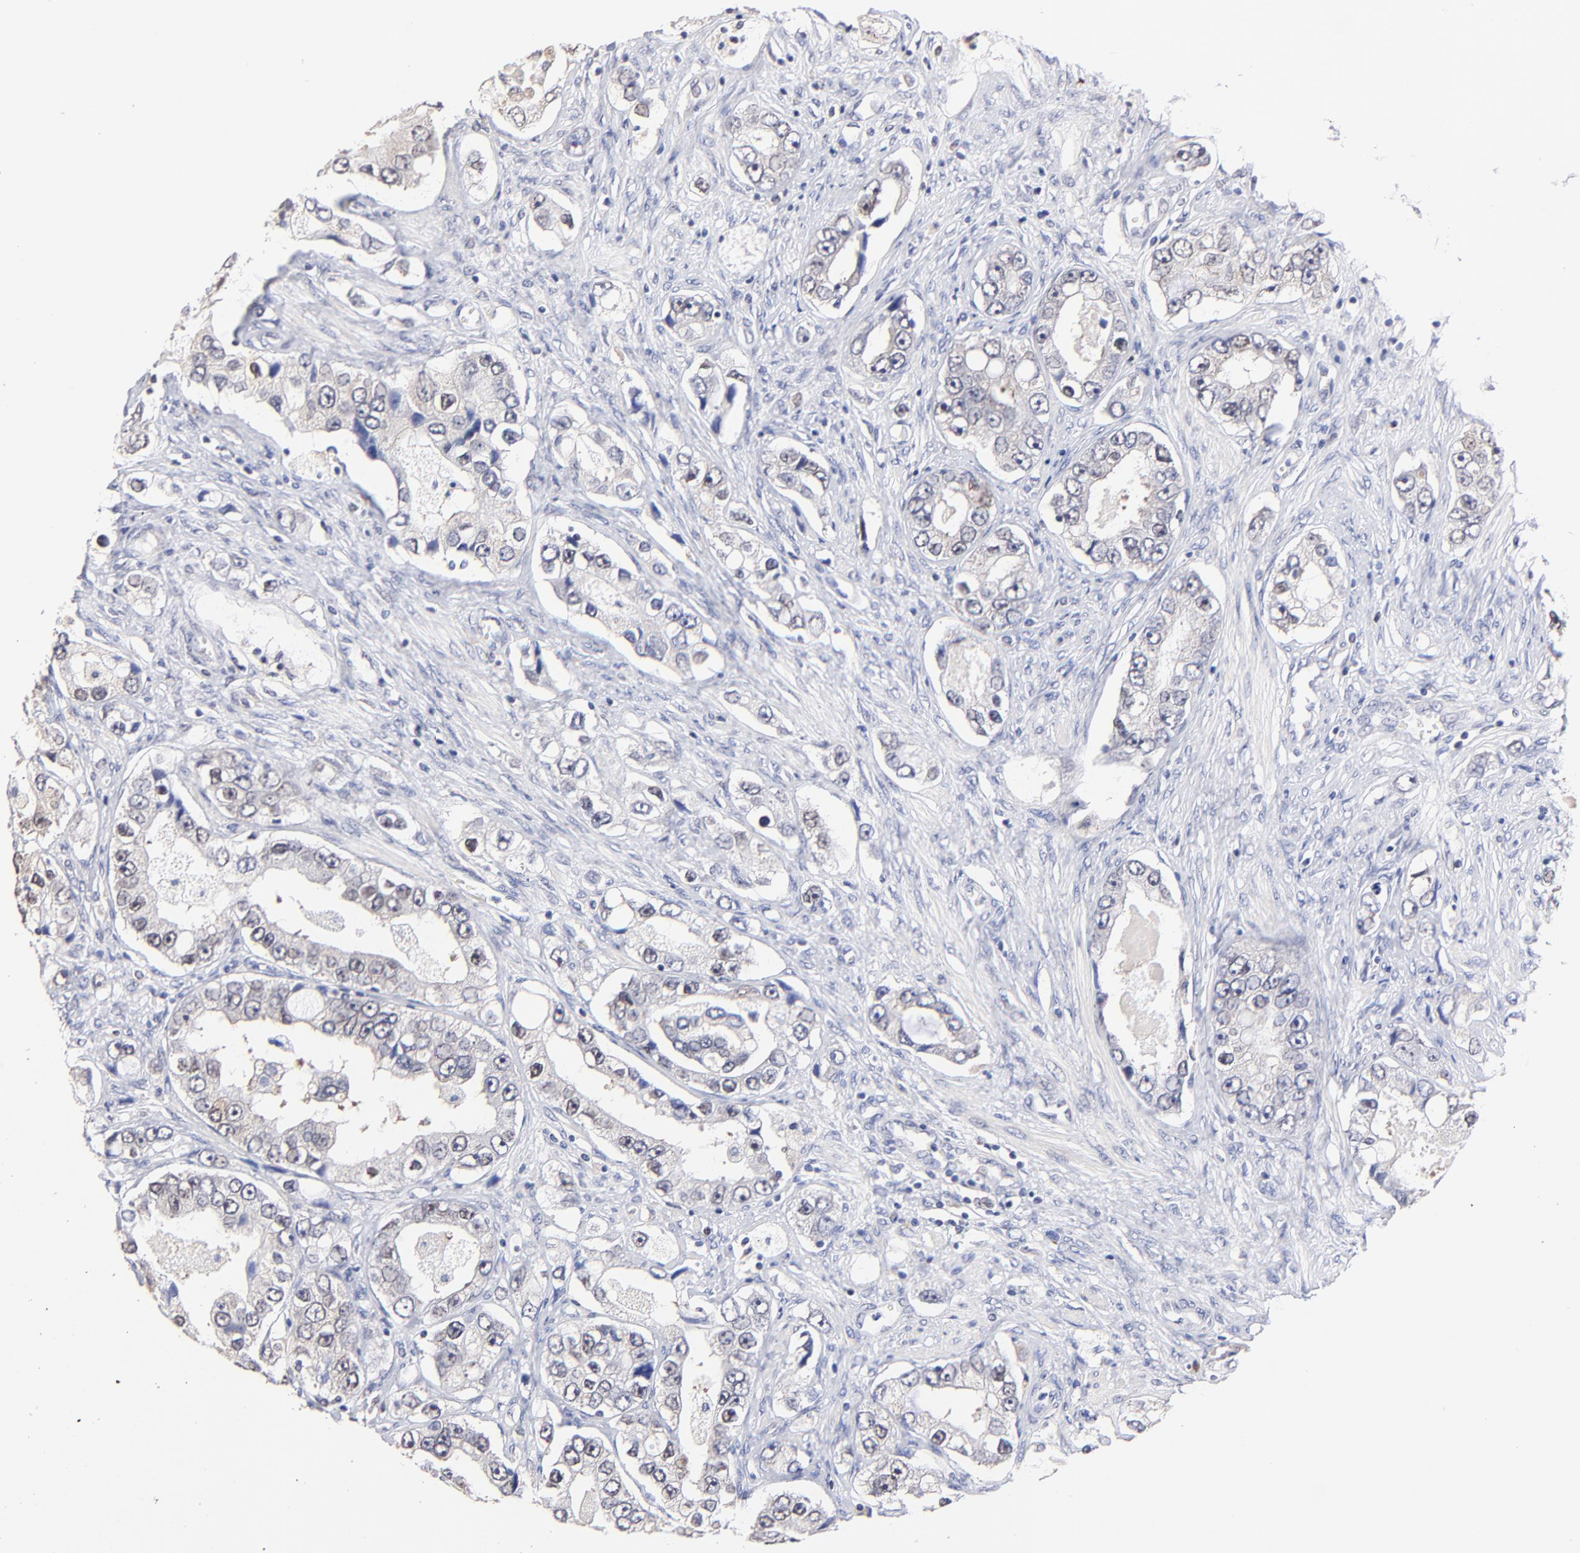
{"staining": {"intensity": "negative", "quantity": "none", "location": "none"}, "tissue": "prostate cancer", "cell_type": "Tumor cells", "image_type": "cancer", "snomed": [{"axis": "morphology", "description": "Adenocarcinoma, High grade"}, {"axis": "topography", "description": "Prostate"}], "caption": "An immunohistochemistry micrograph of high-grade adenocarcinoma (prostate) is shown. There is no staining in tumor cells of high-grade adenocarcinoma (prostate).", "gene": "ZNF155", "patient": {"sex": "male", "age": 63}}